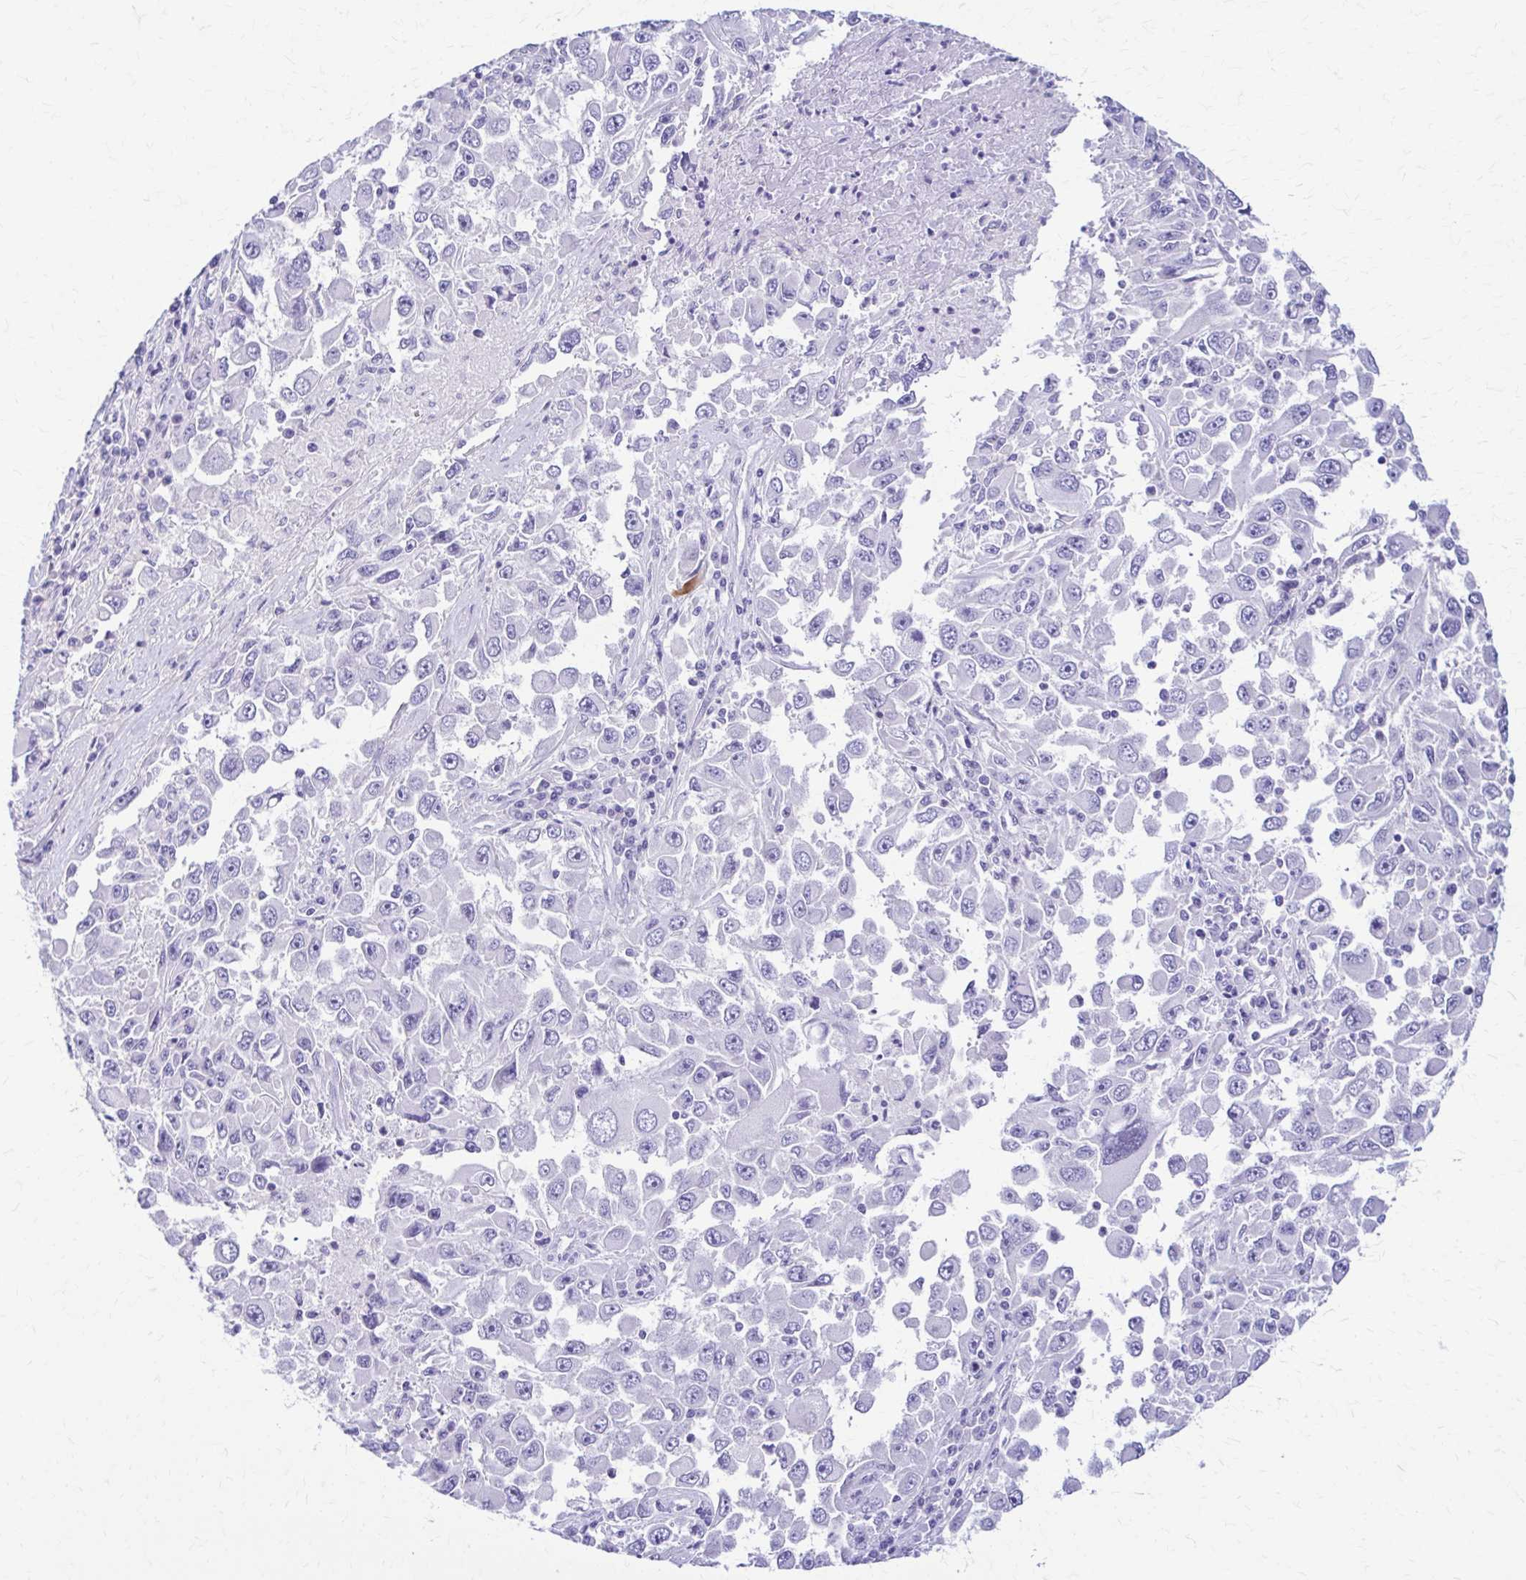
{"staining": {"intensity": "negative", "quantity": "none", "location": "none"}, "tissue": "melanoma", "cell_type": "Tumor cells", "image_type": "cancer", "snomed": [{"axis": "morphology", "description": "Malignant melanoma, Metastatic site"}, {"axis": "topography", "description": "Lymph node"}], "caption": "DAB (3,3'-diaminobenzidine) immunohistochemical staining of human malignant melanoma (metastatic site) reveals no significant staining in tumor cells.", "gene": "DSP", "patient": {"sex": "female", "age": 67}}